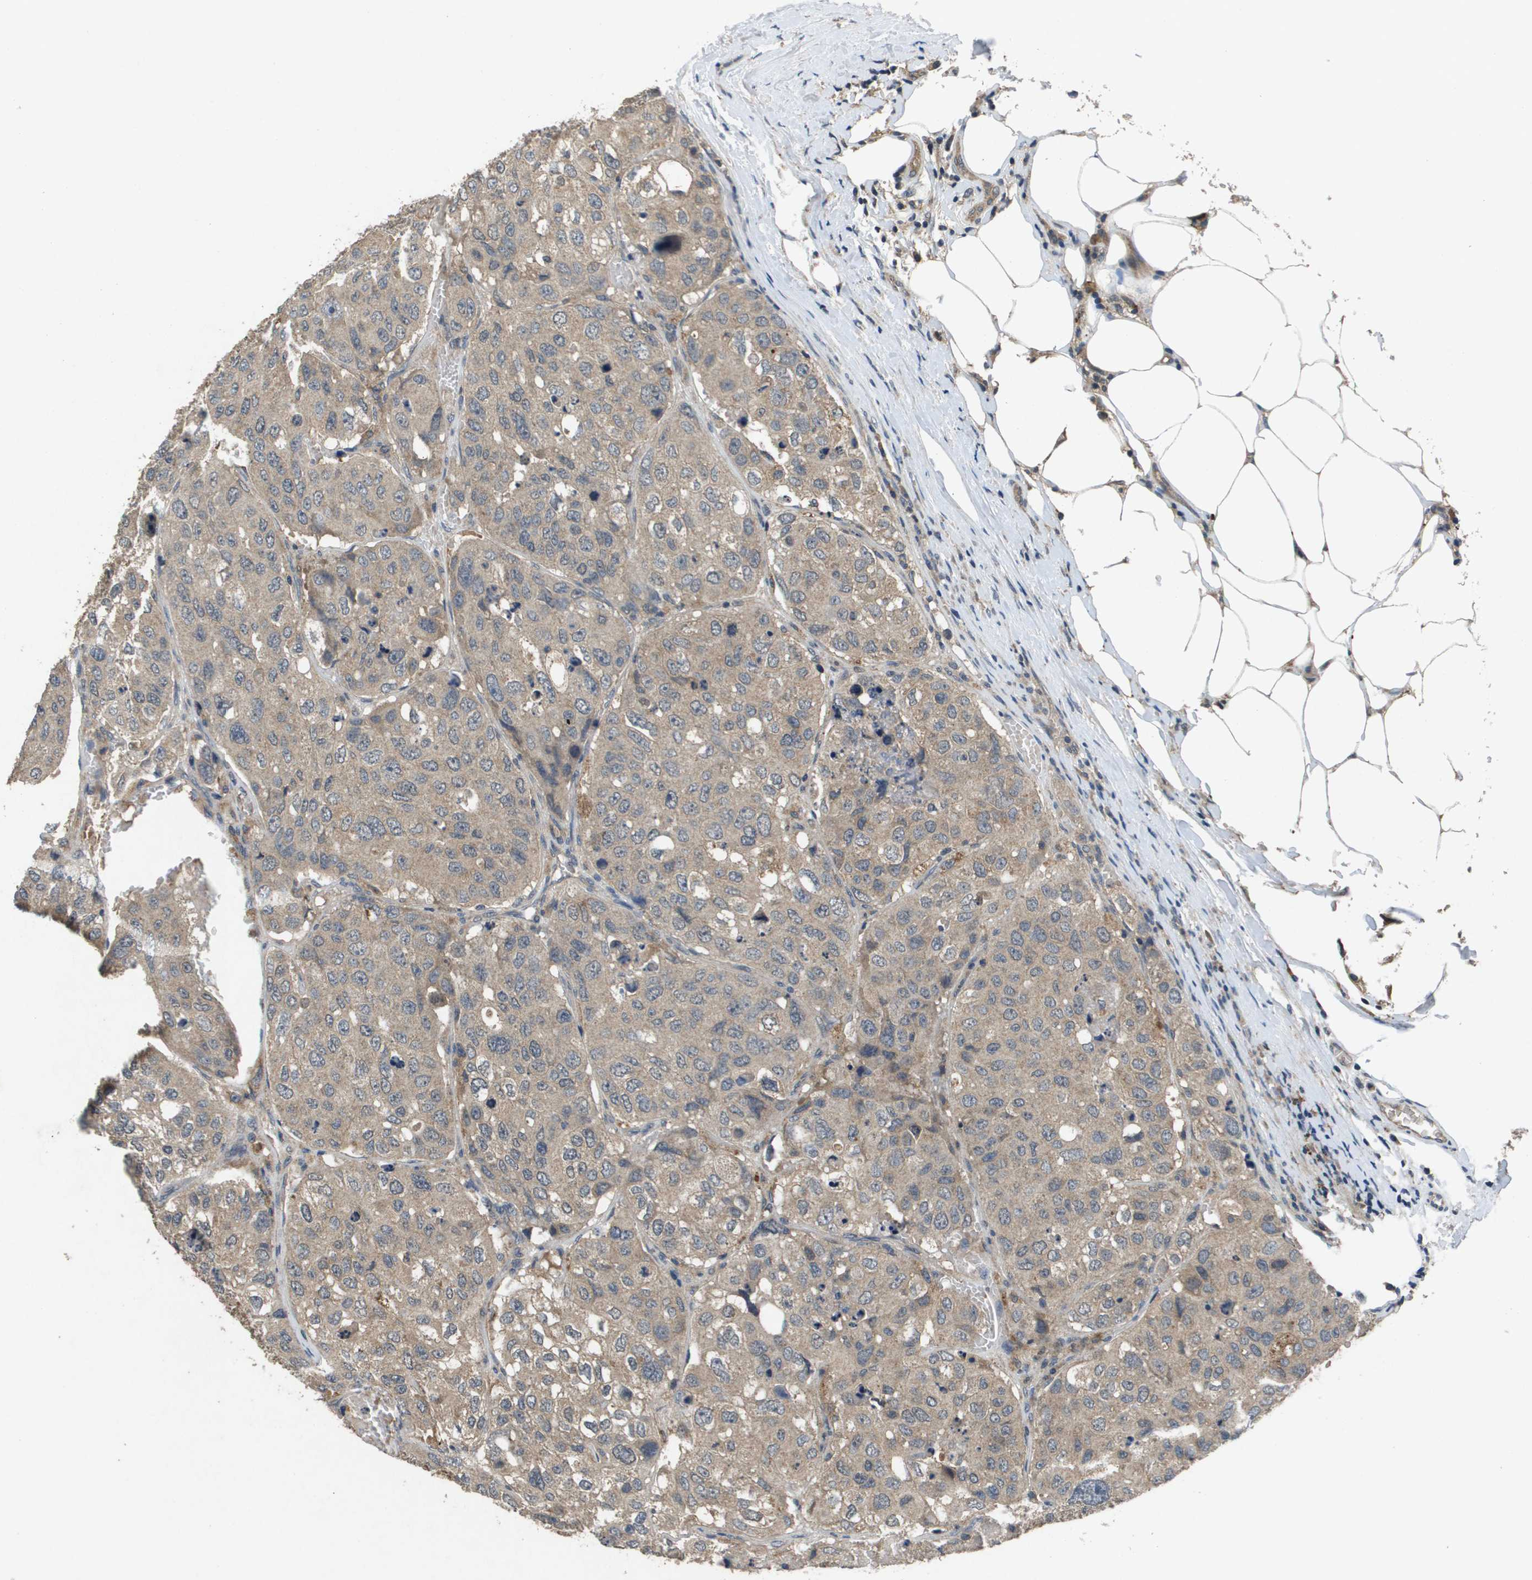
{"staining": {"intensity": "weak", "quantity": ">75%", "location": "cytoplasmic/membranous"}, "tissue": "urothelial cancer", "cell_type": "Tumor cells", "image_type": "cancer", "snomed": [{"axis": "morphology", "description": "Urothelial carcinoma, High grade"}, {"axis": "topography", "description": "Lymph node"}, {"axis": "topography", "description": "Urinary bladder"}], "caption": "High-grade urothelial carcinoma was stained to show a protein in brown. There is low levels of weak cytoplasmic/membranous staining in approximately >75% of tumor cells. (IHC, brightfield microscopy, high magnification).", "gene": "PROC", "patient": {"sex": "male", "age": 51}}